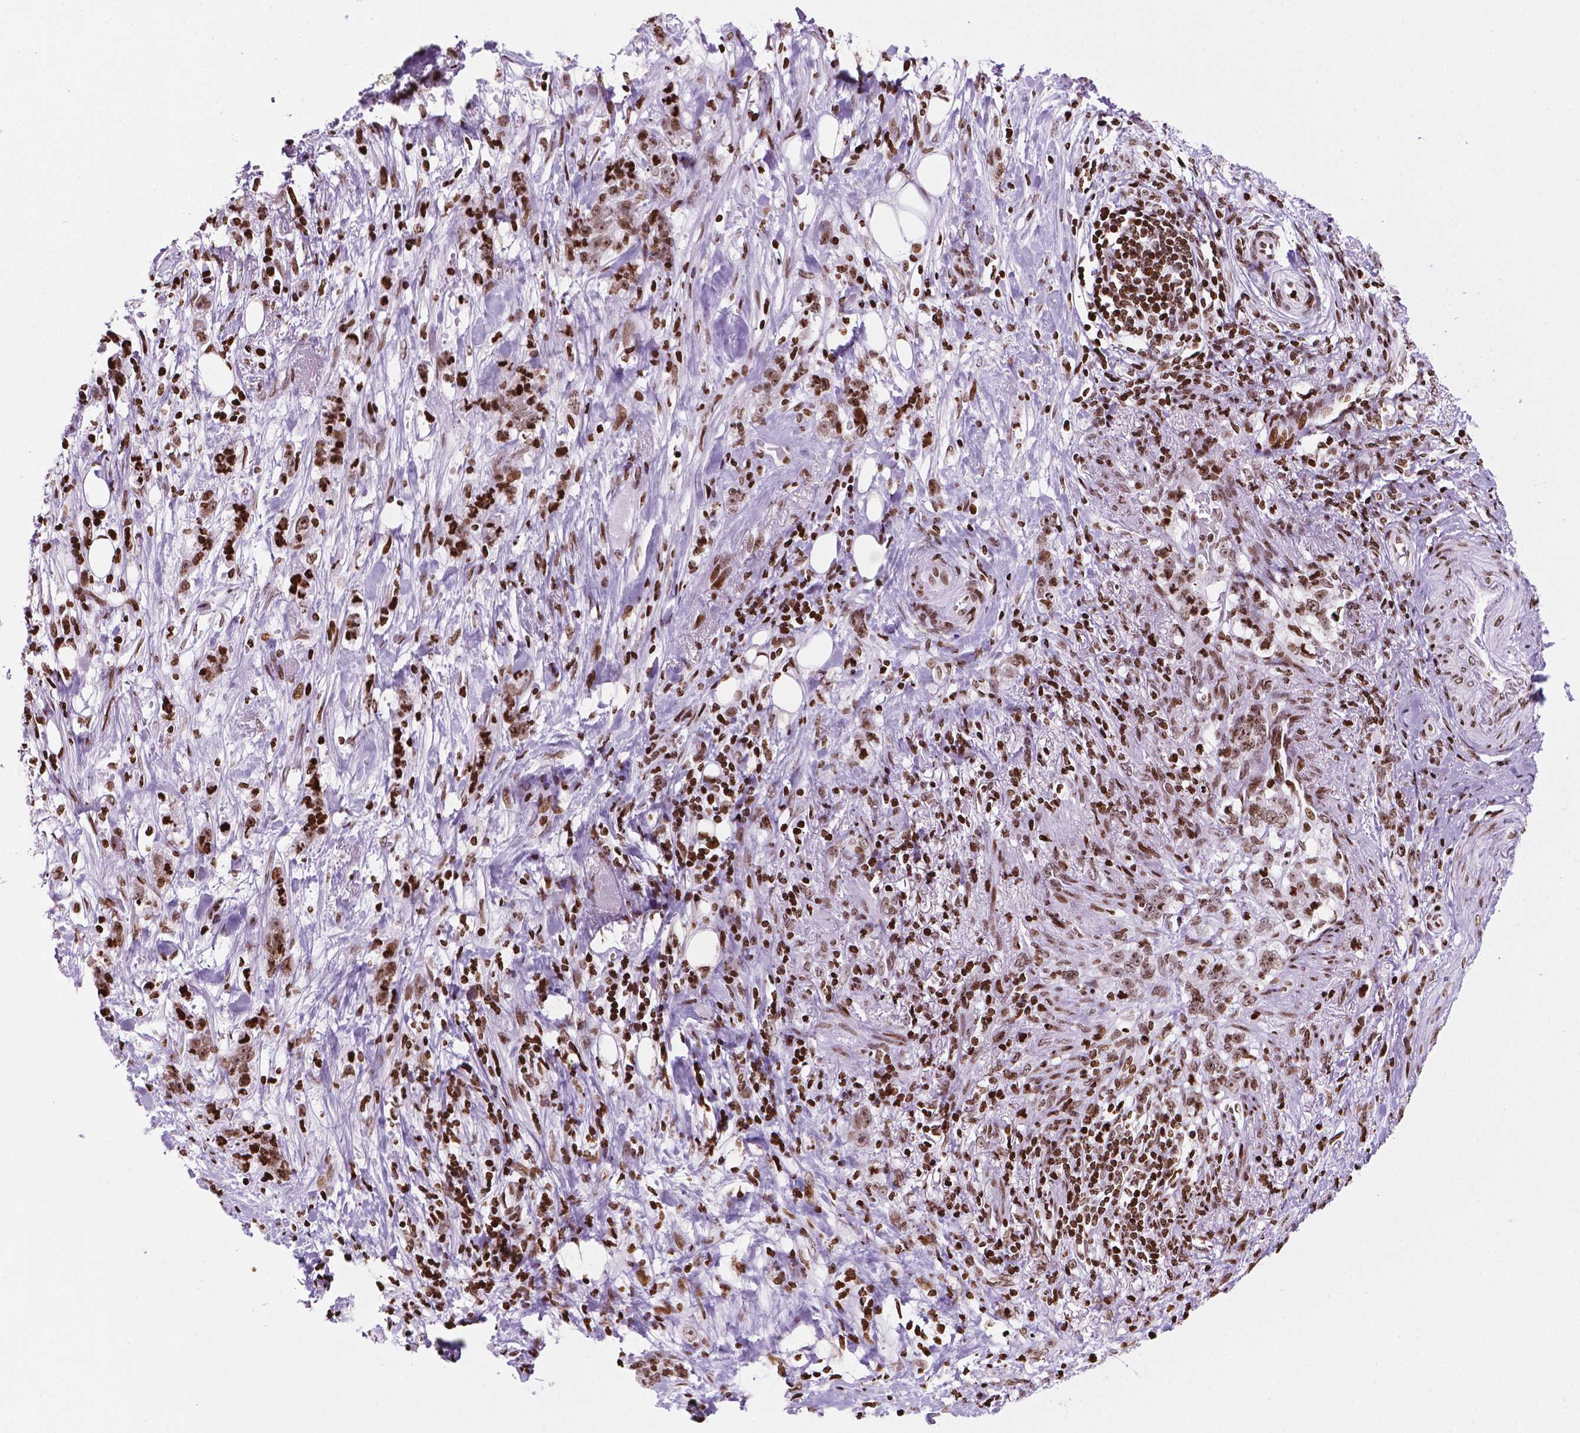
{"staining": {"intensity": "moderate", "quantity": ">75%", "location": "nuclear"}, "tissue": "stomach cancer", "cell_type": "Tumor cells", "image_type": "cancer", "snomed": [{"axis": "morphology", "description": "Adenocarcinoma, NOS"}, {"axis": "topography", "description": "Stomach, lower"}], "caption": "Stomach cancer (adenocarcinoma) stained for a protein (brown) reveals moderate nuclear positive expression in about >75% of tumor cells.", "gene": "TMEM250", "patient": {"sex": "male", "age": 88}}